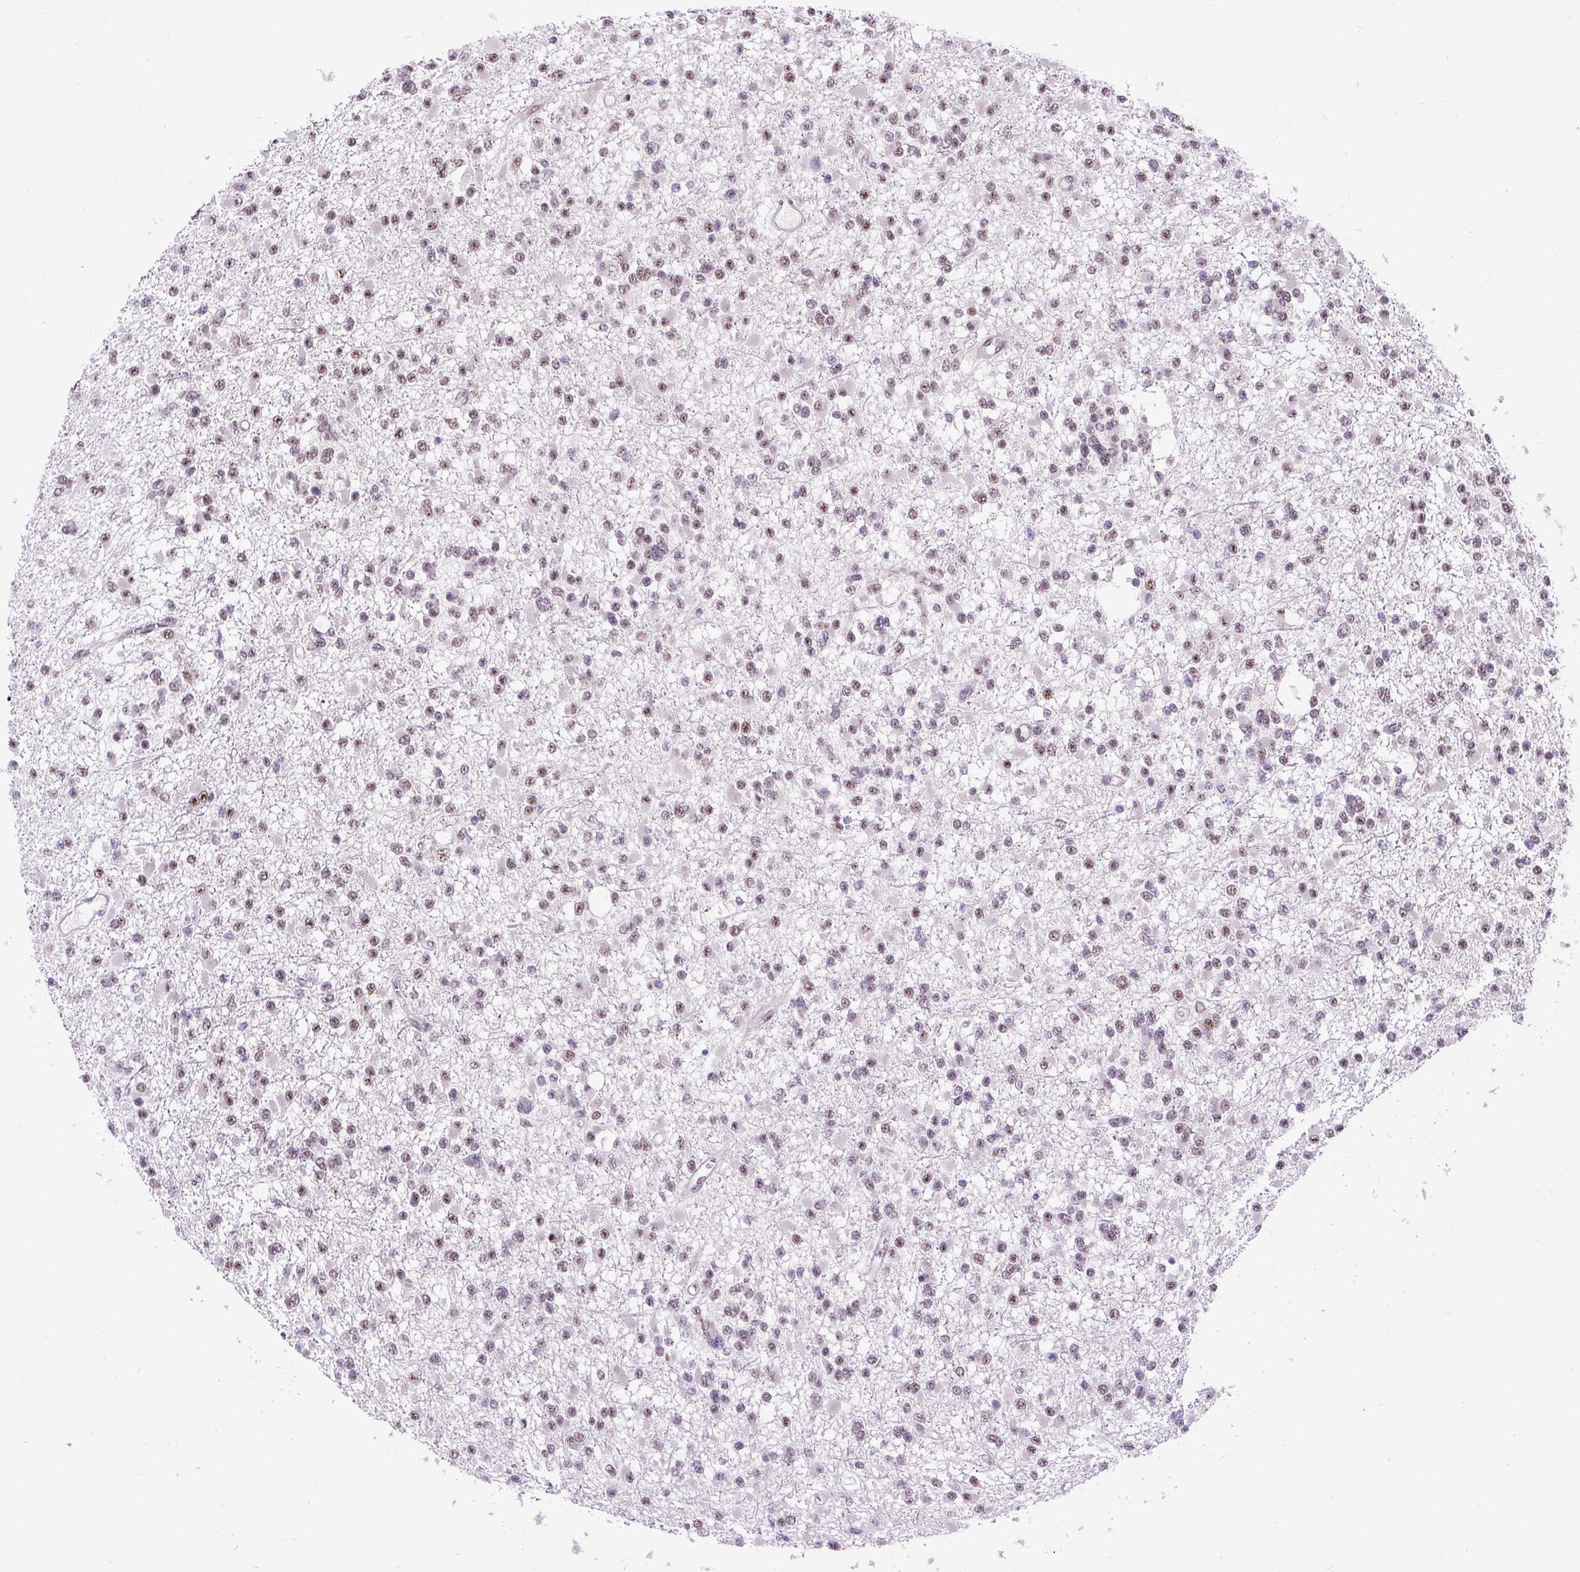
{"staining": {"intensity": "weak", "quantity": "25%-75%", "location": "nuclear"}, "tissue": "glioma", "cell_type": "Tumor cells", "image_type": "cancer", "snomed": [{"axis": "morphology", "description": "Glioma, malignant, Low grade"}, {"axis": "topography", "description": "Brain"}], "caption": "A micrograph of human malignant glioma (low-grade) stained for a protein exhibits weak nuclear brown staining in tumor cells. The protein is stained brown, and the nuclei are stained in blue (DAB (3,3'-diaminobenzidine) IHC with brightfield microscopy, high magnification).", "gene": "SMC5", "patient": {"sex": "female", "age": 22}}